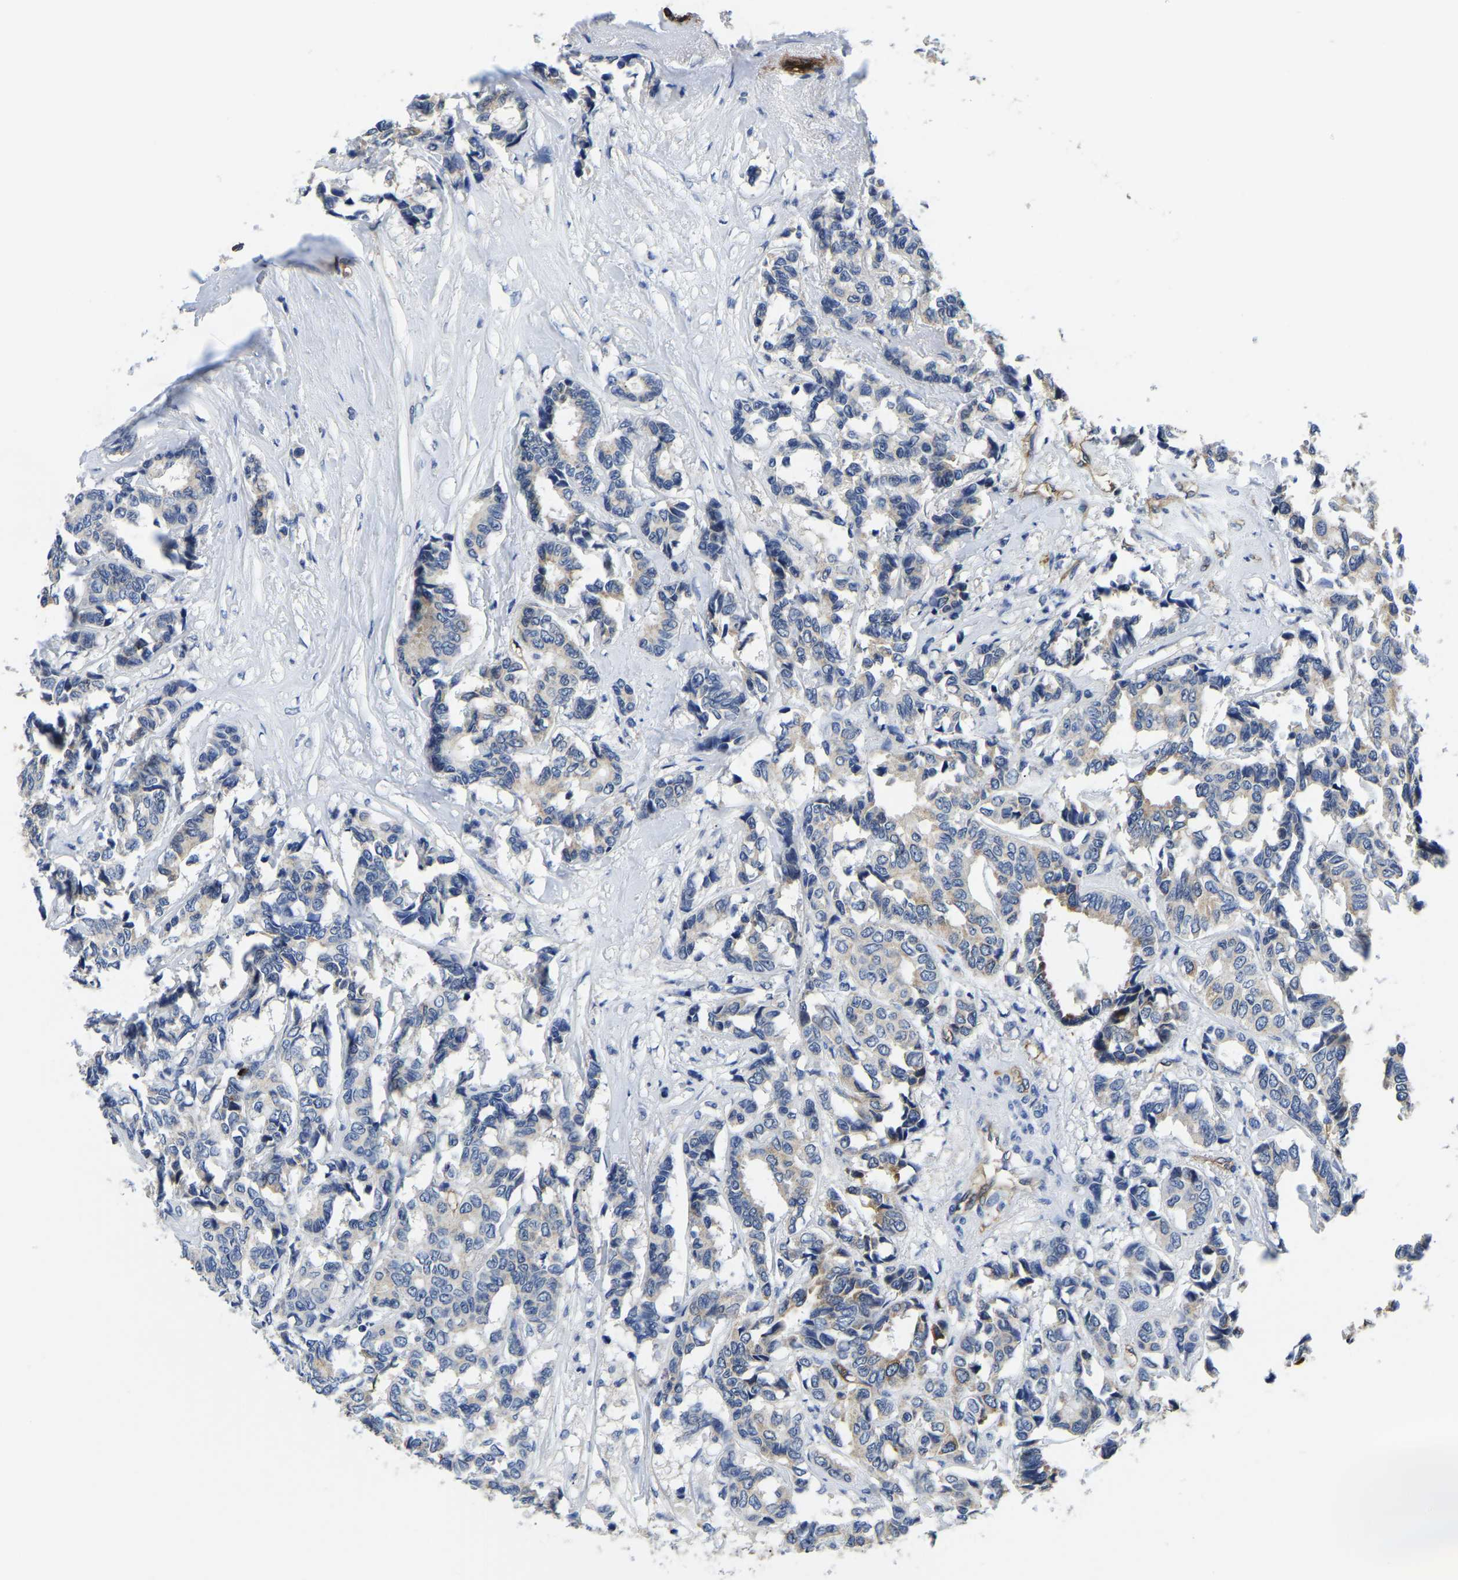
{"staining": {"intensity": "negative", "quantity": "none", "location": "none"}, "tissue": "breast cancer", "cell_type": "Tumor cells", "image_type": "cancer", "snomed": [{"axis": "morphology", "description": "Duct carcinoma"}, {"axis": "topography", "description": "Breast"}], "caption": "Tumor cells are negative for protein expression in human breast cancer.", "gene": "ITGA2", "patient": {"sex": "female", "age": 87}}